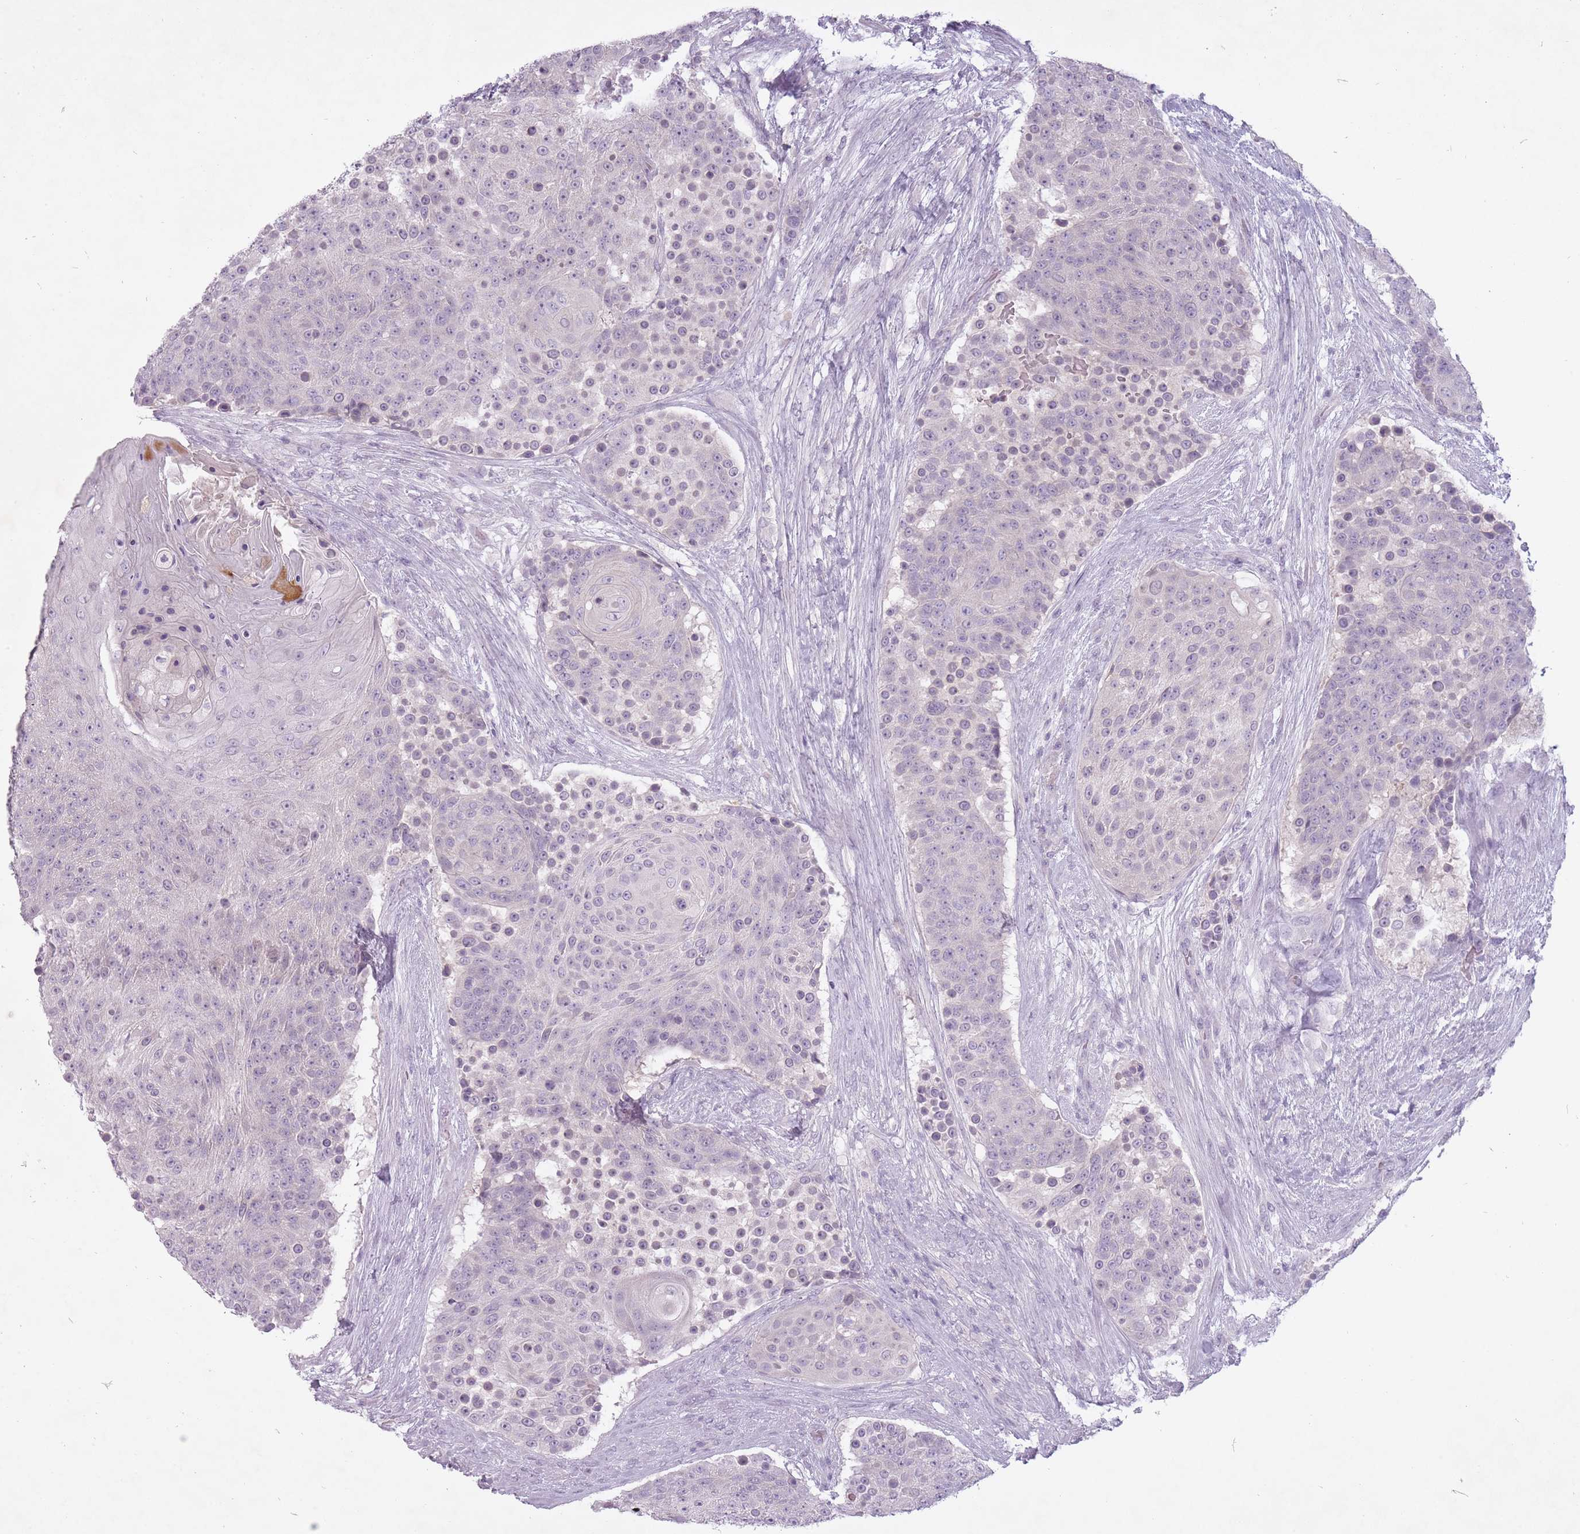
{"staining": {"intensity": "negative", "quantity": "none", "location": "none"}, "tissue": "urothelial cancer", "cell_type": "Tumor cells", "image_type": "cancer", "snomed": [{"axis": "morphology", "description": "Urothelial carcinoma, High grade"}, {"axis": "topography", "description": "Urinary bladder"}], "caption": "Urothelial carcinoma (high-grade) stained for a protein using immunohistochemistry (IHC) reveals no staining tumor cells.", "gene": "FAM43B", "patient": {"sex": "female", "age": 63}}